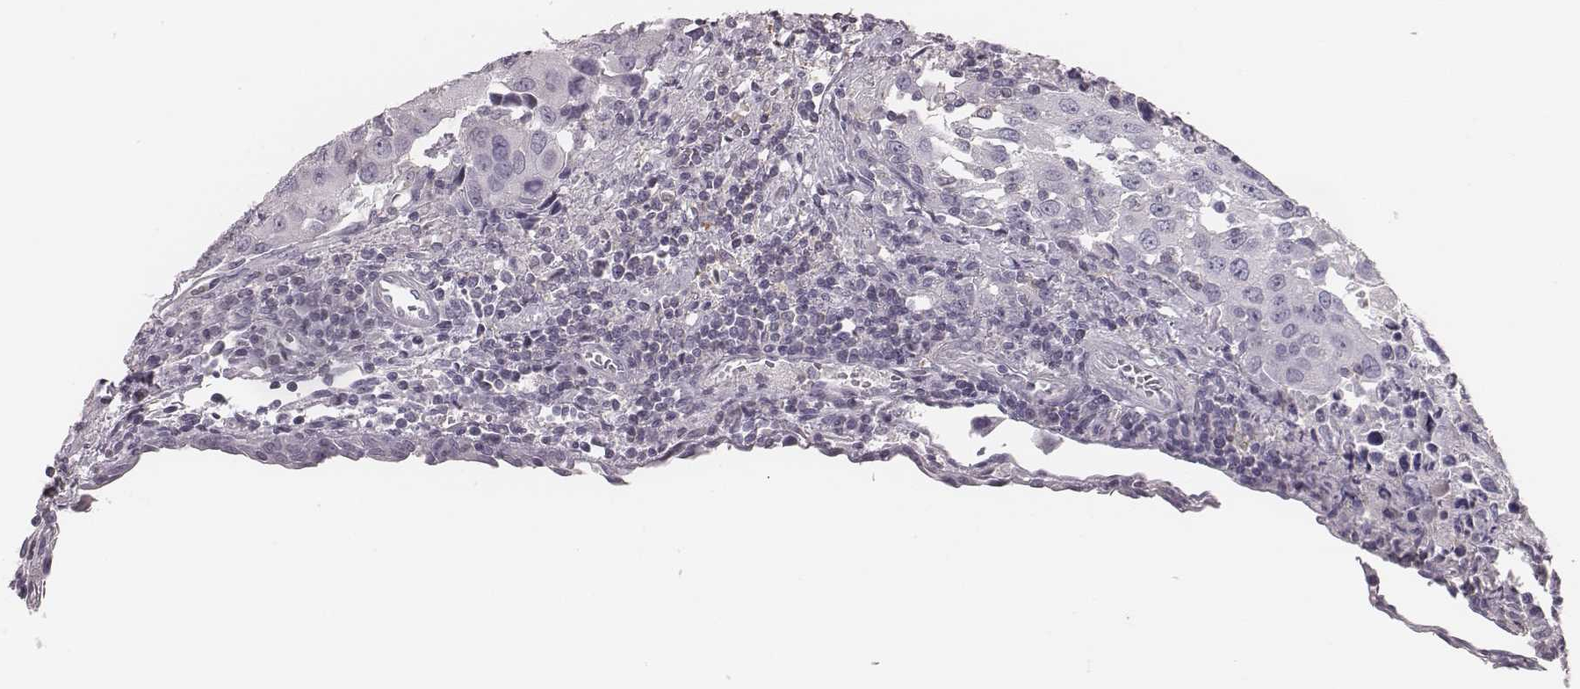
{"staining": {"intensity": "negative", "quantity": "none", "location": "none"}, "tissue": "urothelial cancer", "cell_type": "Tumor cells", "image_type": "cancer", "snomed": [{"axis": "morphology", "description": "Urothelial carcinoma, High grade"}, {"axis": "topography", "description": "Urinary bladder"}], "caption": "There is no significant expression in tumor cells of high-grade urothelial carcinoma. The staining is performed using DAB (3,3'-diaminobenzidine) brown chromogen with nuclei counter-stained in using hematoxylin.", "gene": "ZNF365", "patient": {"sex": "female", "age": 85}}